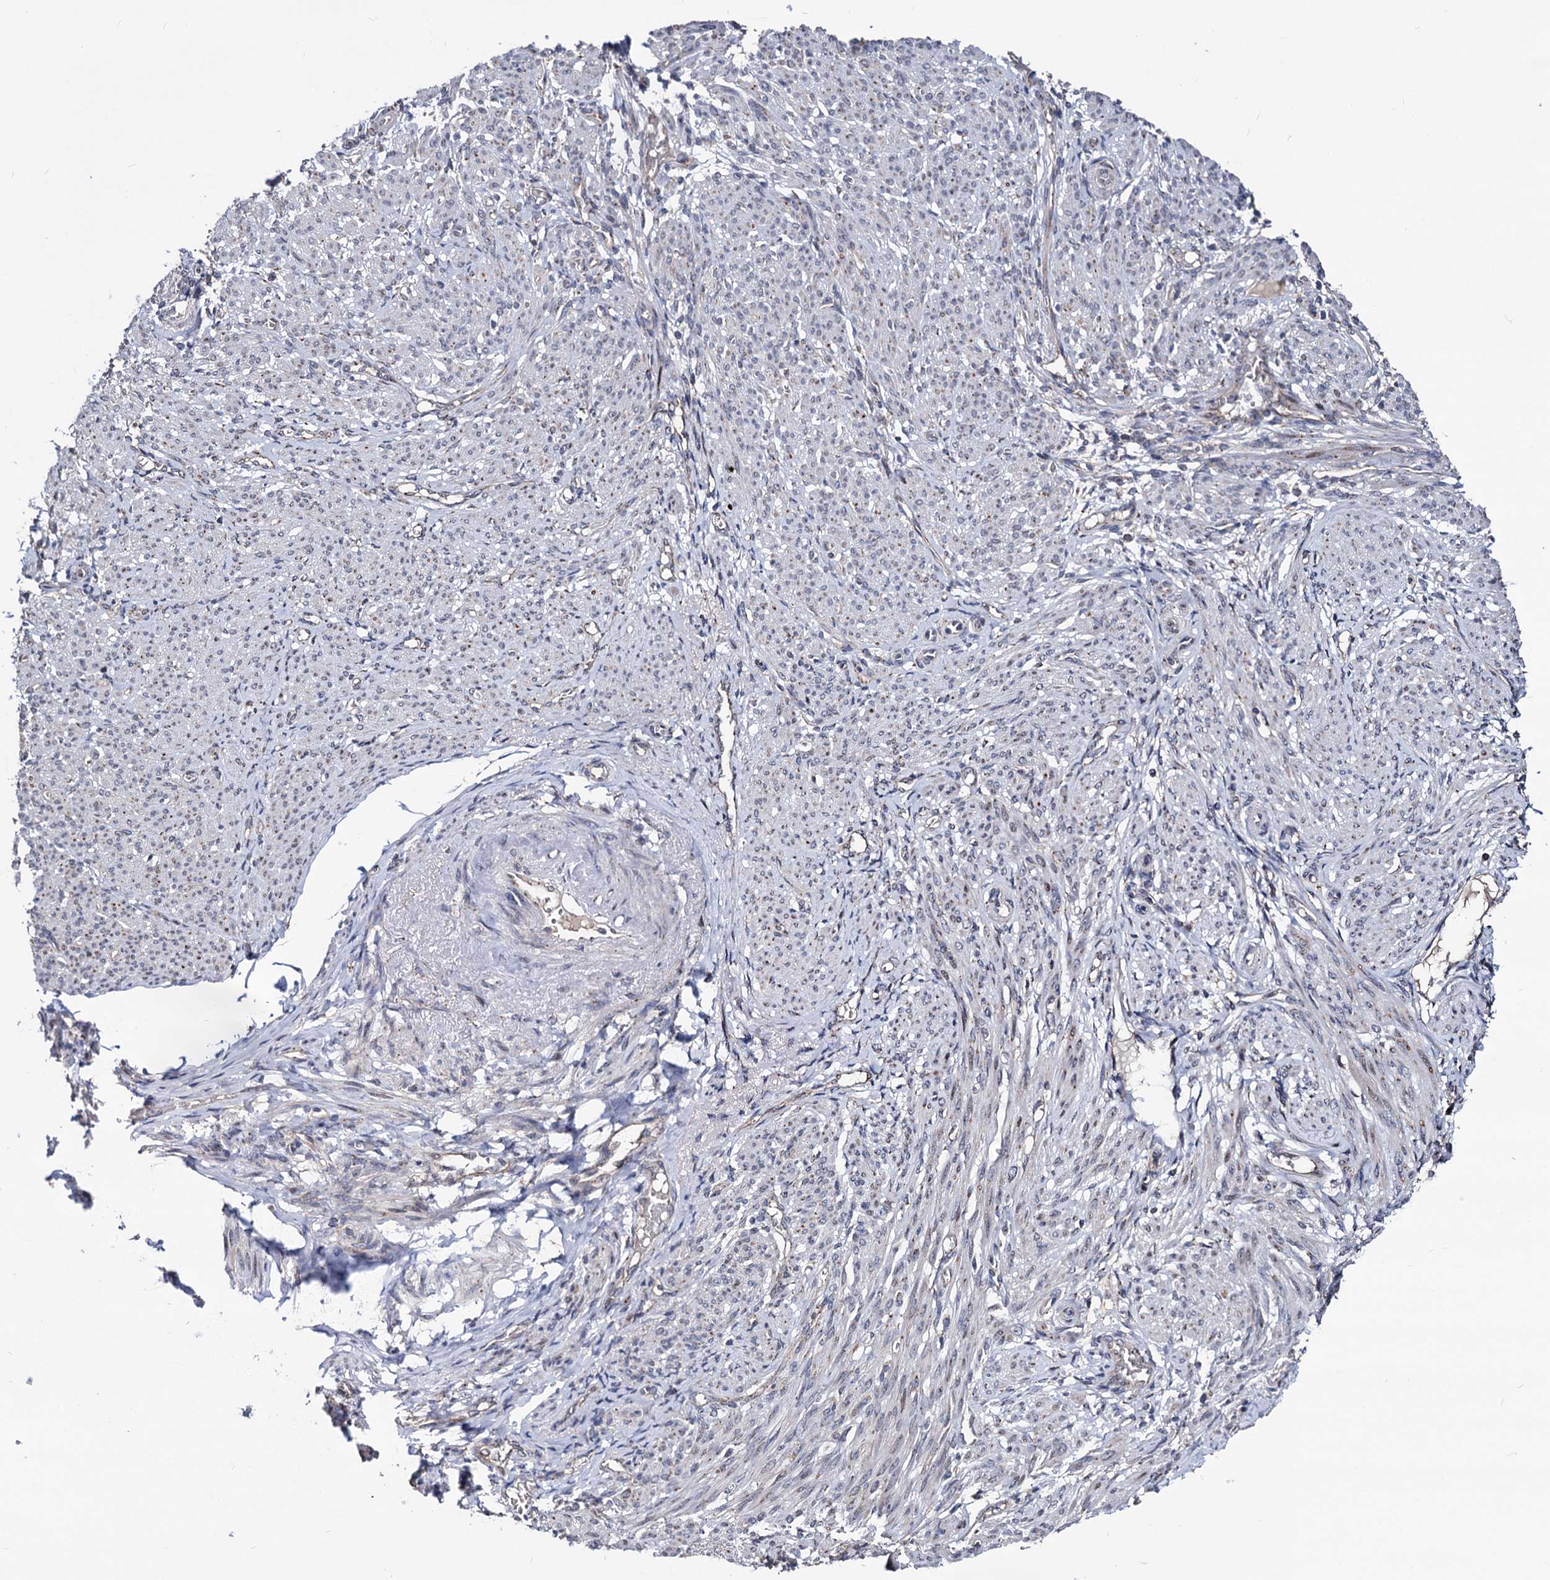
{"staining": {"intensity": "negative", "quantity": "none", "location": "none"}, "tissue": "smooth muscle", "cell_type": "Smooth muscle cells", "image_type": "normal", "snomed": [{"axis": "morphology", "description": "Normal tissue, NOS"}, {"axis": "topography", "description": "Smooth muscle"}], "caption": "Protein analysis of normal smooth muscle demonstrates no significant staining in smooth muscle cells. (Immunohistochemistry (ihc), brightfield microscopy, high magnification).", "gene": "SMAGP", "patient": {"sex": "female", "age": 39}}